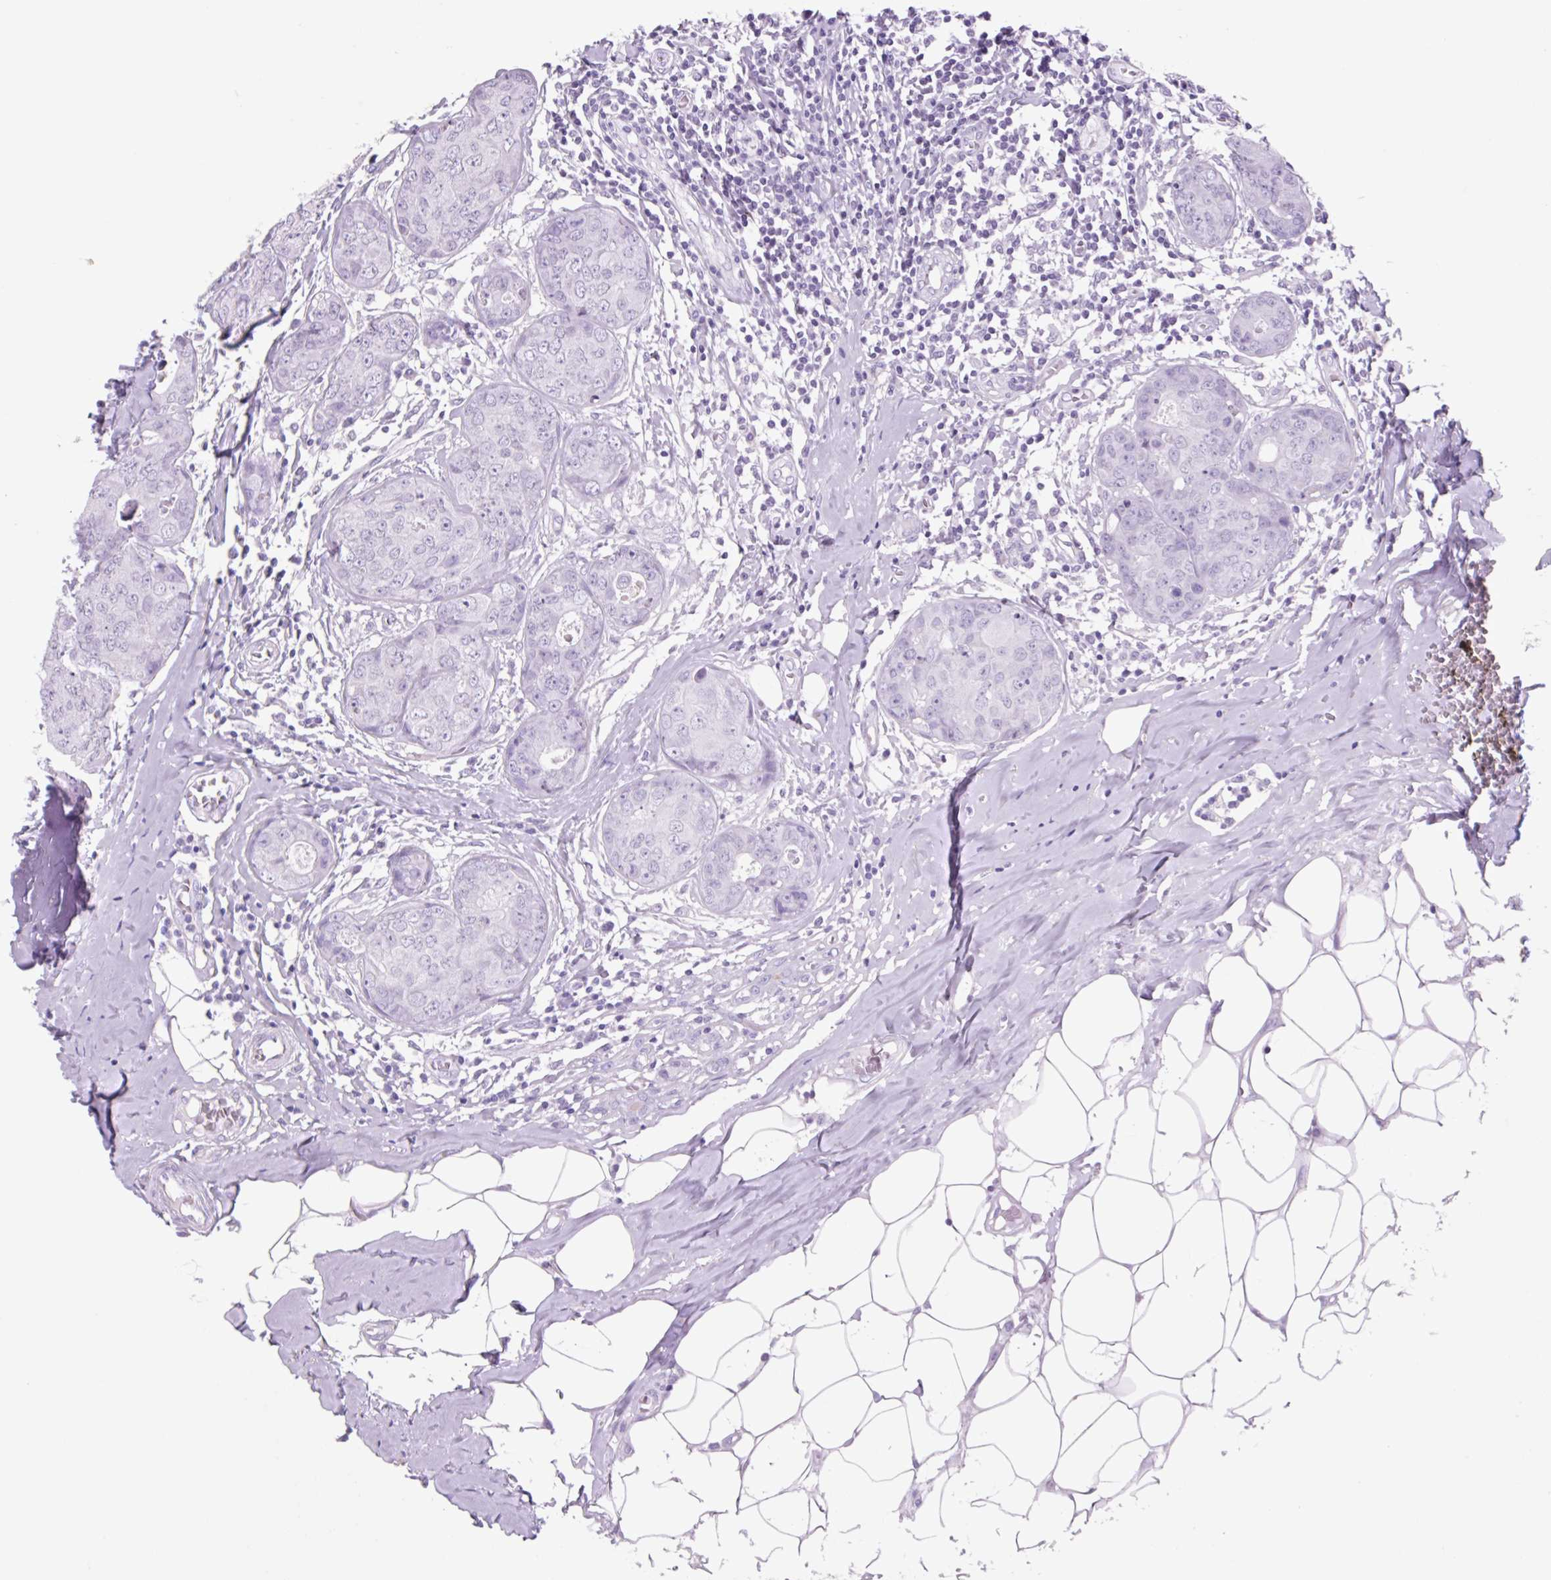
{"staining": {"intensity": "negative", "quantity": "none", "location": "none"}, "tissue": "breast cancer", "cell_type": "Tumor cells", "image_type": "cancer", "snomed": [{"axis": "morphology", "description": "Duct carcinoma"}, {"axis": "topography", "description": "Breast"}], "caption": "IHC of invasive ductal carcinoma (breast) demonstrates no positivity in tumor cells. (Stains: DAB immunohistochemistry with hematoxylin counter stain, Microscopy: brightfield microscopy at high magnification).", "gene": "VPREB1", "patient": {"sex": "female", "age": 43}}